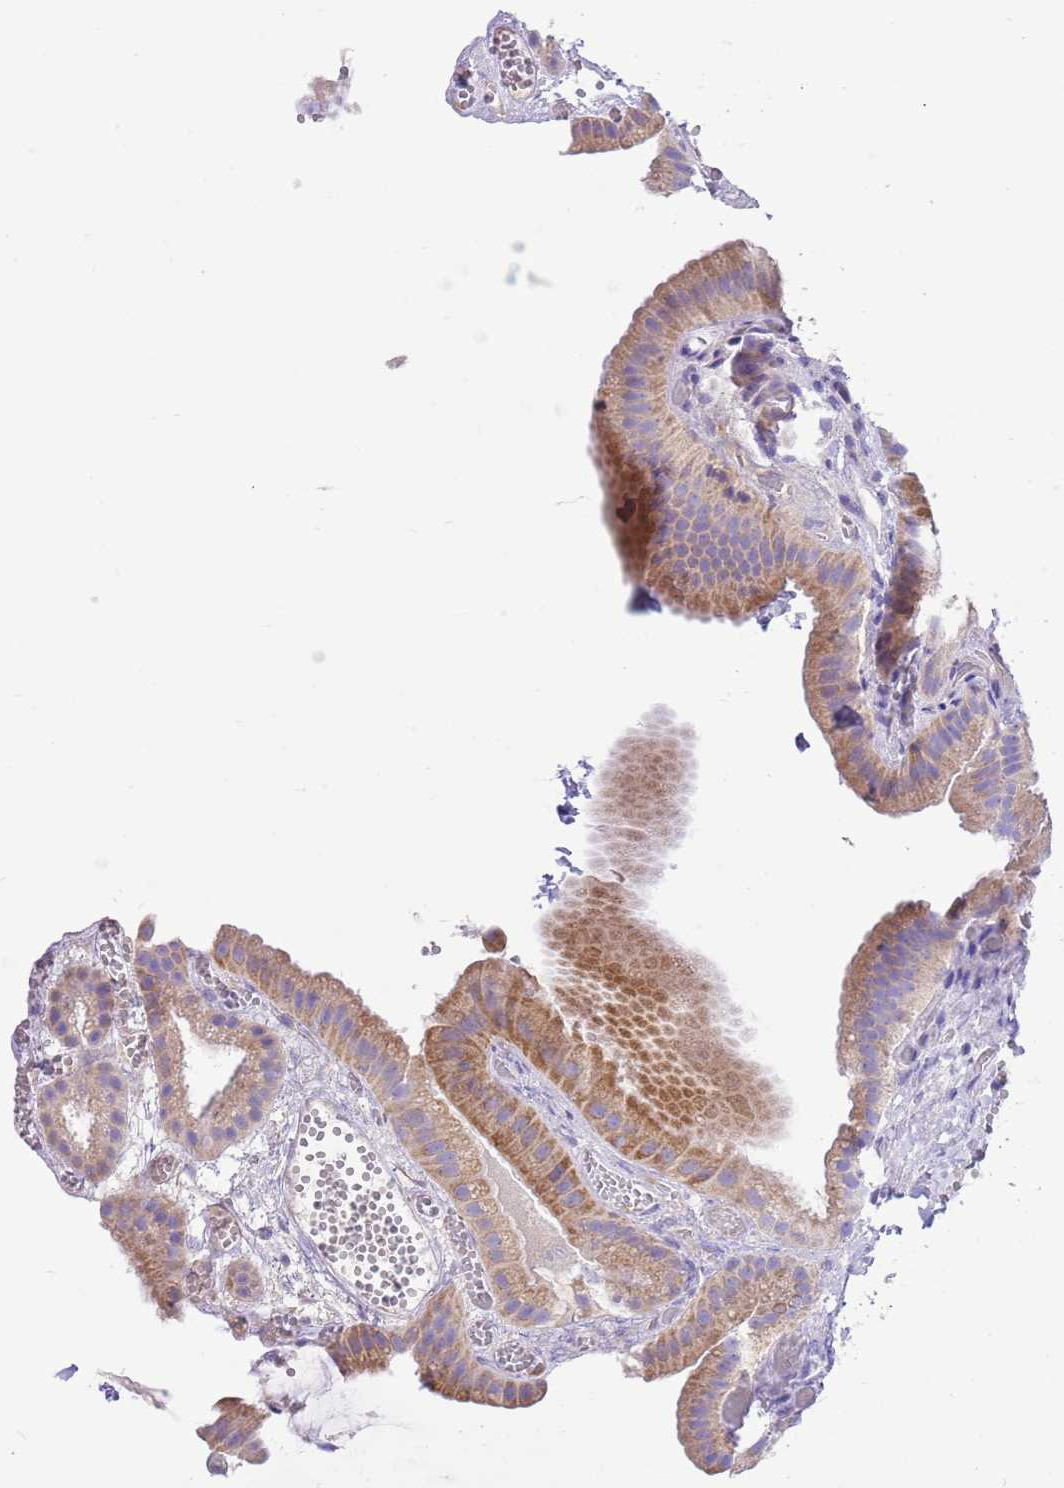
{"staining": {"intensity": "moderate", "quantity": ">75%", "location": "cytoplasmic/membranous"}, "tissue": "gallbladder", "cell_type": "Glandular cells", "image_type": "normal", "snomed": [{"axis": "morphology", "description": "Normal tissue, NOS"}, {"axis": "topography", "description": "Gallbladder"}], "caption": "This micrograph displays unremarkable gallbladder stained with IHC to label a protein in brown. The cytoplasmic/membranous of glandular cells show moderate positivity for the protein. Nuclei are counter-stained blue.", "gene": "SERINC3", "patient": {"sex": "female", "age": 64}}